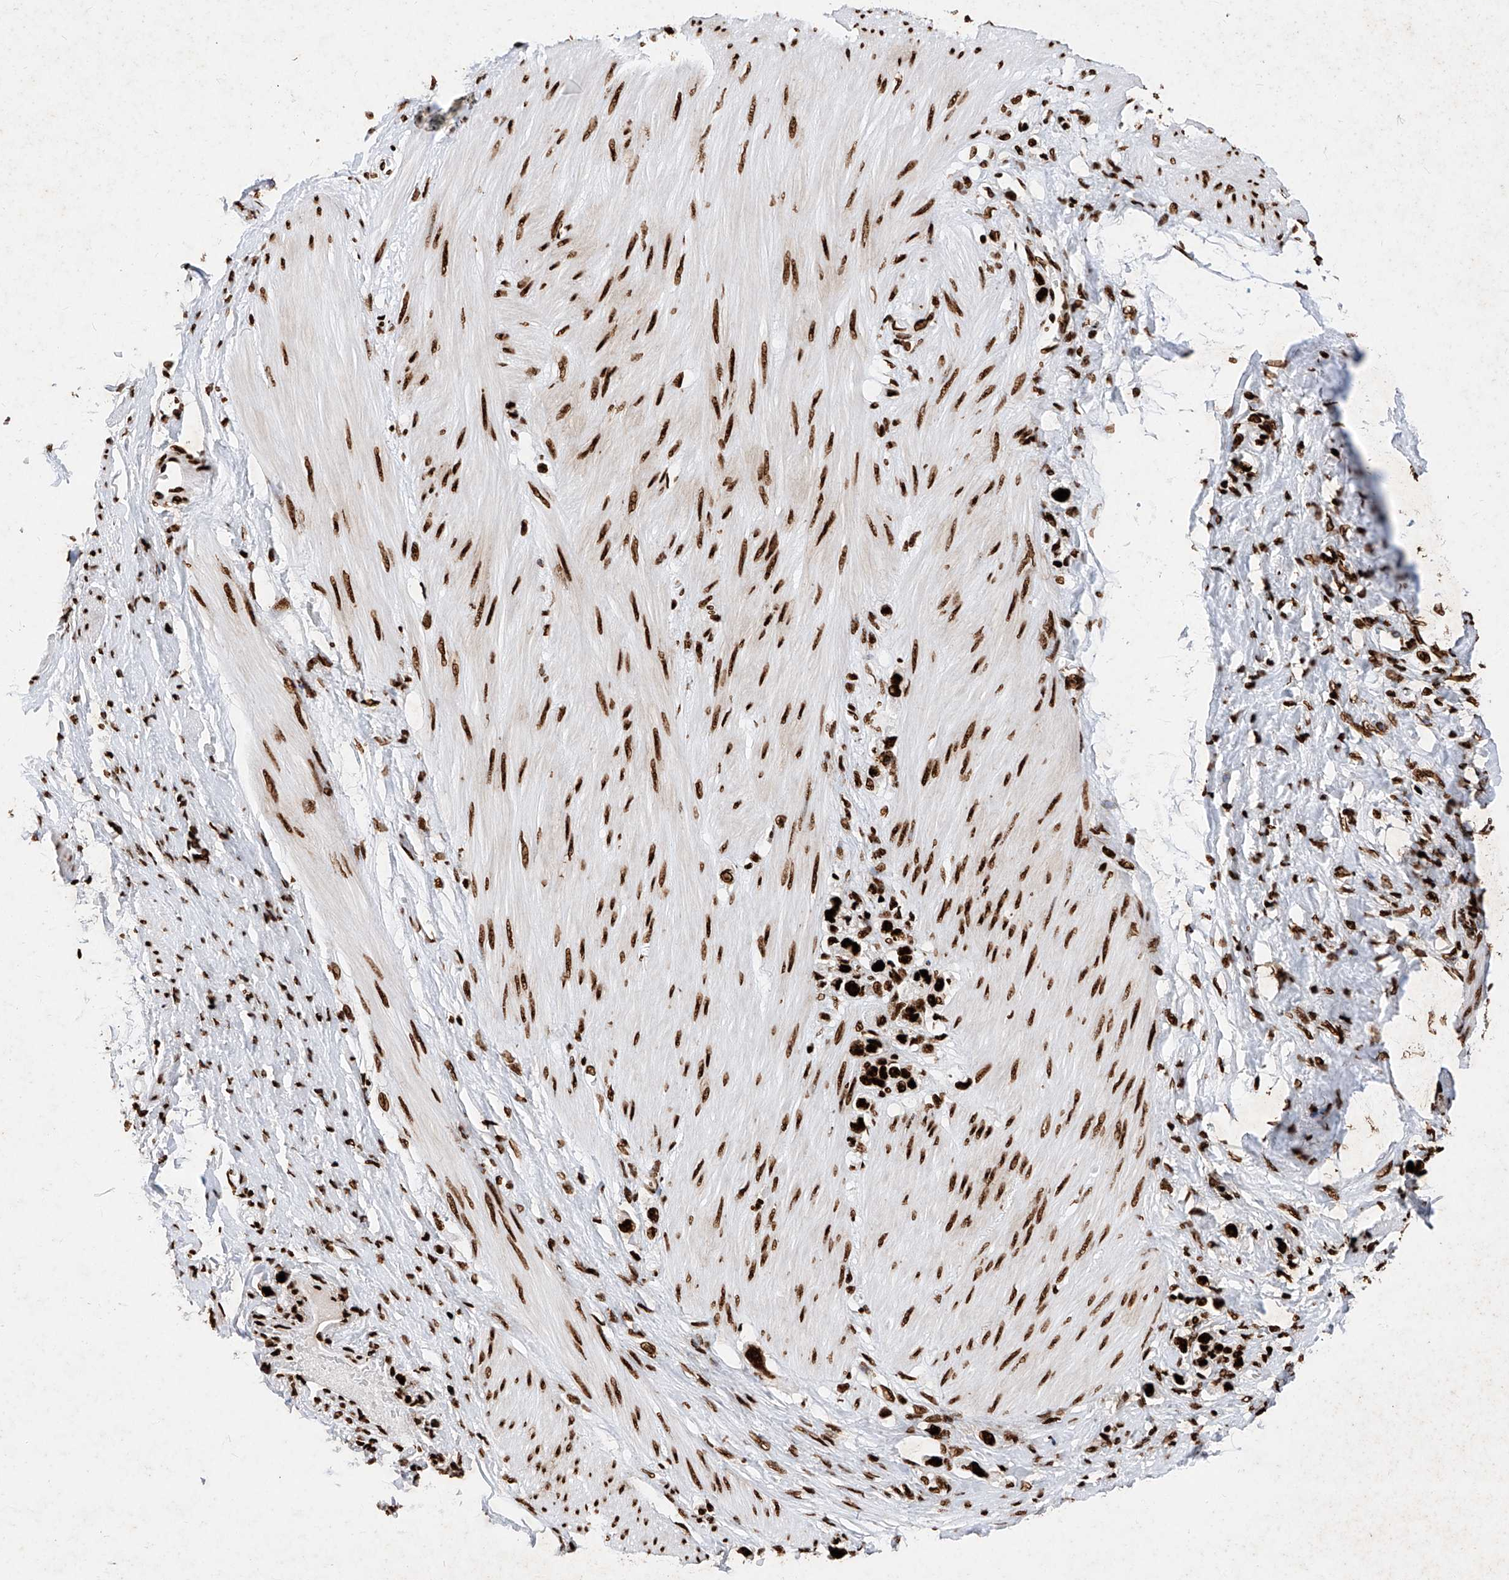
{"staining": {"intensity": "strong", "quantity": ">75%", "location": "nuclear"}, "tissue": "stomach cancer", "cell_type": "Tumor cells", "image_type": "cancer", "snomed": [{"axis": "morphology", "description": "Adenocarcinoma, NOS"}, {"axis": "topography", "description": "Stomach"}], "caption": "Approximately >75% of tumor cells in human stomach adenocarcinoma exhibit strong nuclear protein expression as visualized by brown immunohistochemical staining.", "gene": "SRSF6", "patient": {"sex": "female", "age": 65}}